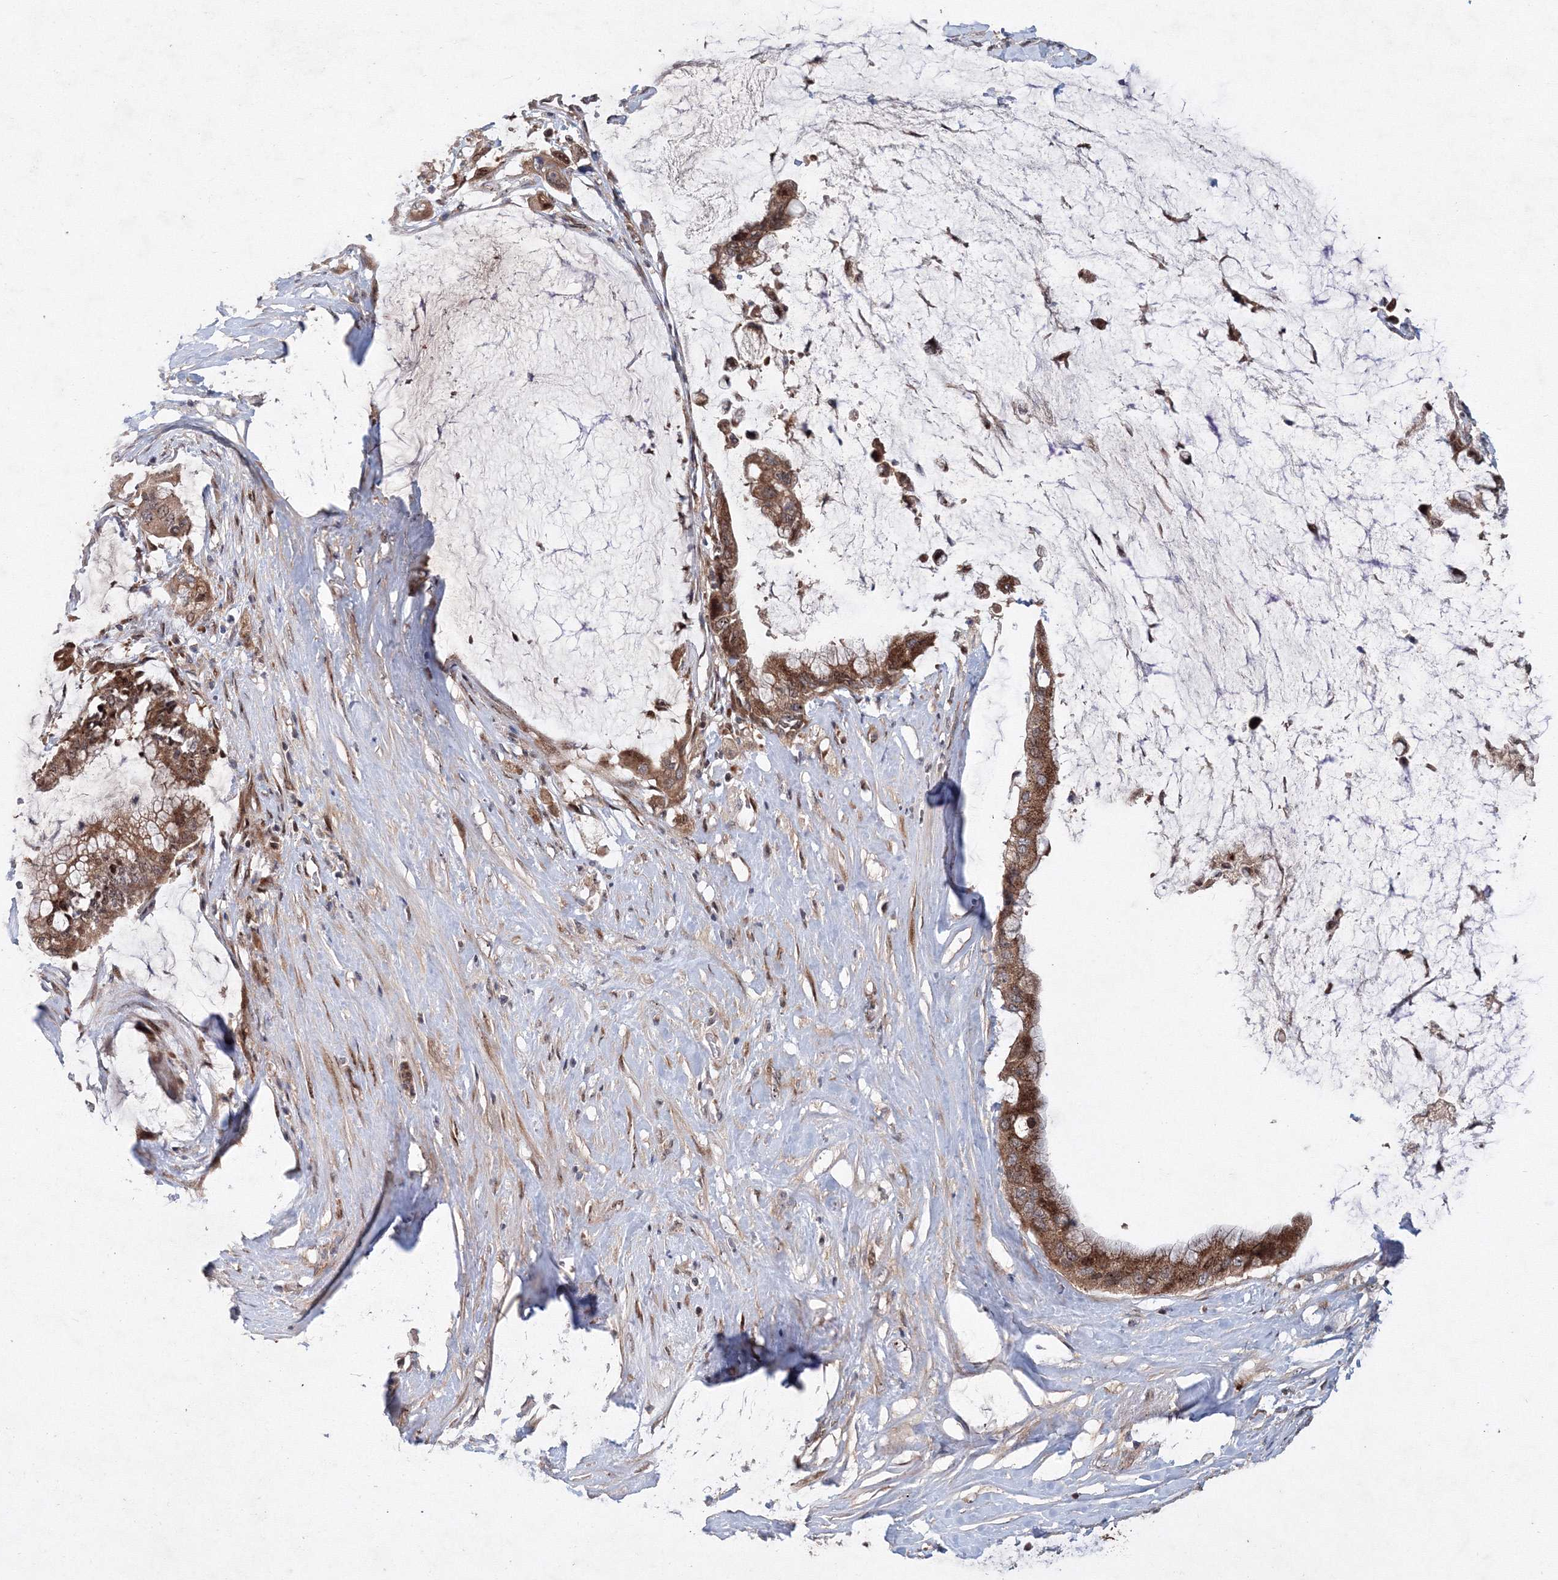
{"staining": {"intensity": "moderate", "quantity": ">75%", "location": "cytoplasmic/membranous,nuclear"}, "tissue": "pancreatic cancer", "cell_type": "Tumor cells", "image_type": "cancer", "snomed": [{"axis": "morphology", "description": "Adenocarcinoma, NOS"}, {"axis": "topography", "description": "Pancreas"}], "caption": "Human pancreatic adenocarcinoma stained with a protein marker shows moderate staining in tumor cells.", "gene": "ANKAR", "patient": {"sex": "male", "age": 41}}